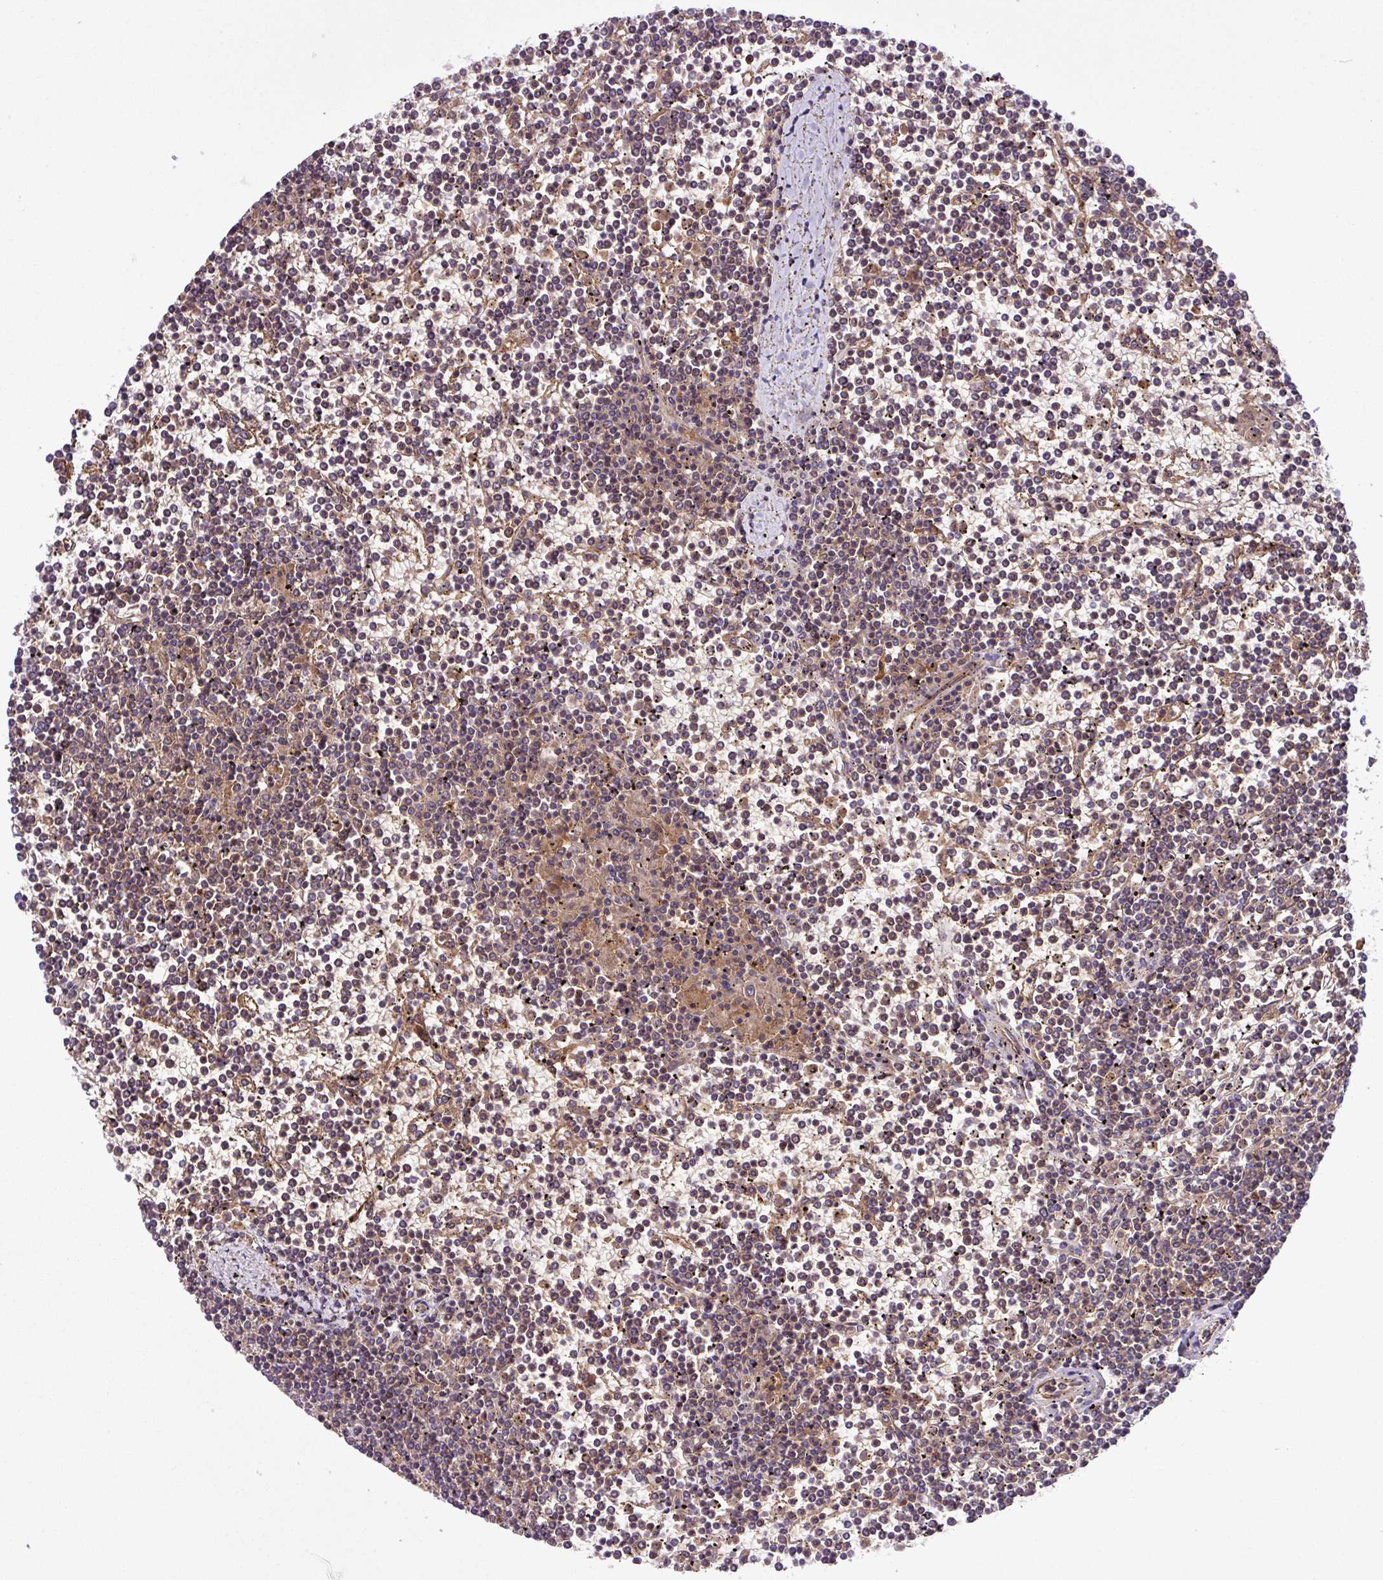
{"staining": {"intensity": "weak", "quantity": "25%-75%", "location": "cytoplasmic/membranous"}, "tissue": "lymphoma", "cell_type": "Tumor cells", "image_type": "cancer", "snomed": [{"axis": "morphology", "description": "Malignant lymphoma, non-Hodgkin's type, Low grade"}, {"axis": "topography", "description": "Spleen"}], "caption": "Tumor cells show low levels of weak cytoplasmic/membranous staining in about 25%-75% of cells in low-grade malignant lymphoma, non-Hodgkin's type.", "gene": "ZNF266", "patient": {"sex": "female", "age": 19}}